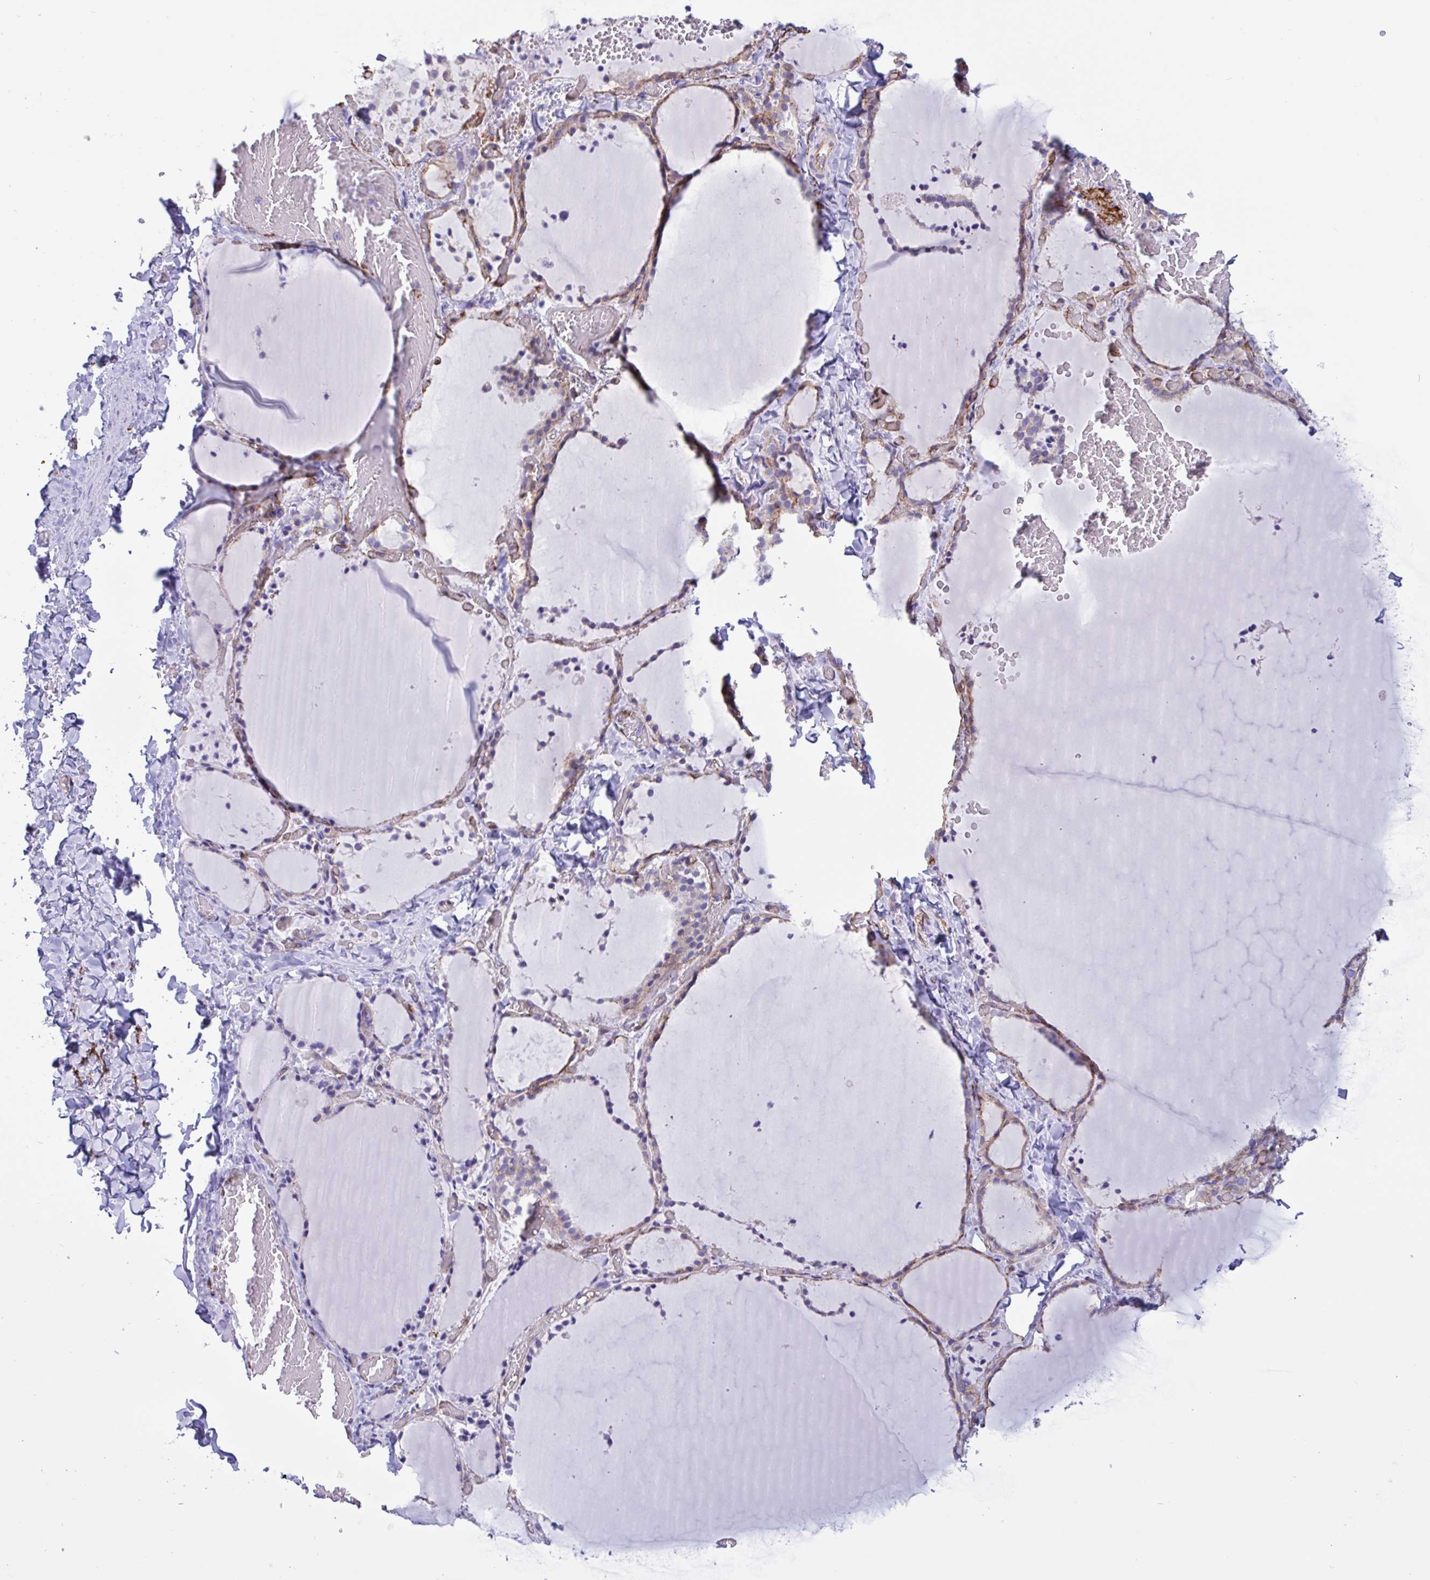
{"staining": {"intensity": "moderate", "quantity": "25%-75%", "location": "cytoplasmic/membranous"}, "tissue": "thyroid gland", "cell_type": "Glandular cells", "image_type": "normal", "snomed": [{"axis": "morphology", "description": "Normal tissue, NOS"}, {"axis": "topography", "description": "Thyroid gland"}], "caption": "A histopathology image showing moderate cytoplasmic/membranous expression in about 25%-75% of glandular cells in benign thyroid gland, as visualized by brown immunohistochemical staining.", "gene": "RPL22L1", "patient": {"sex": "female", "age": 22}}